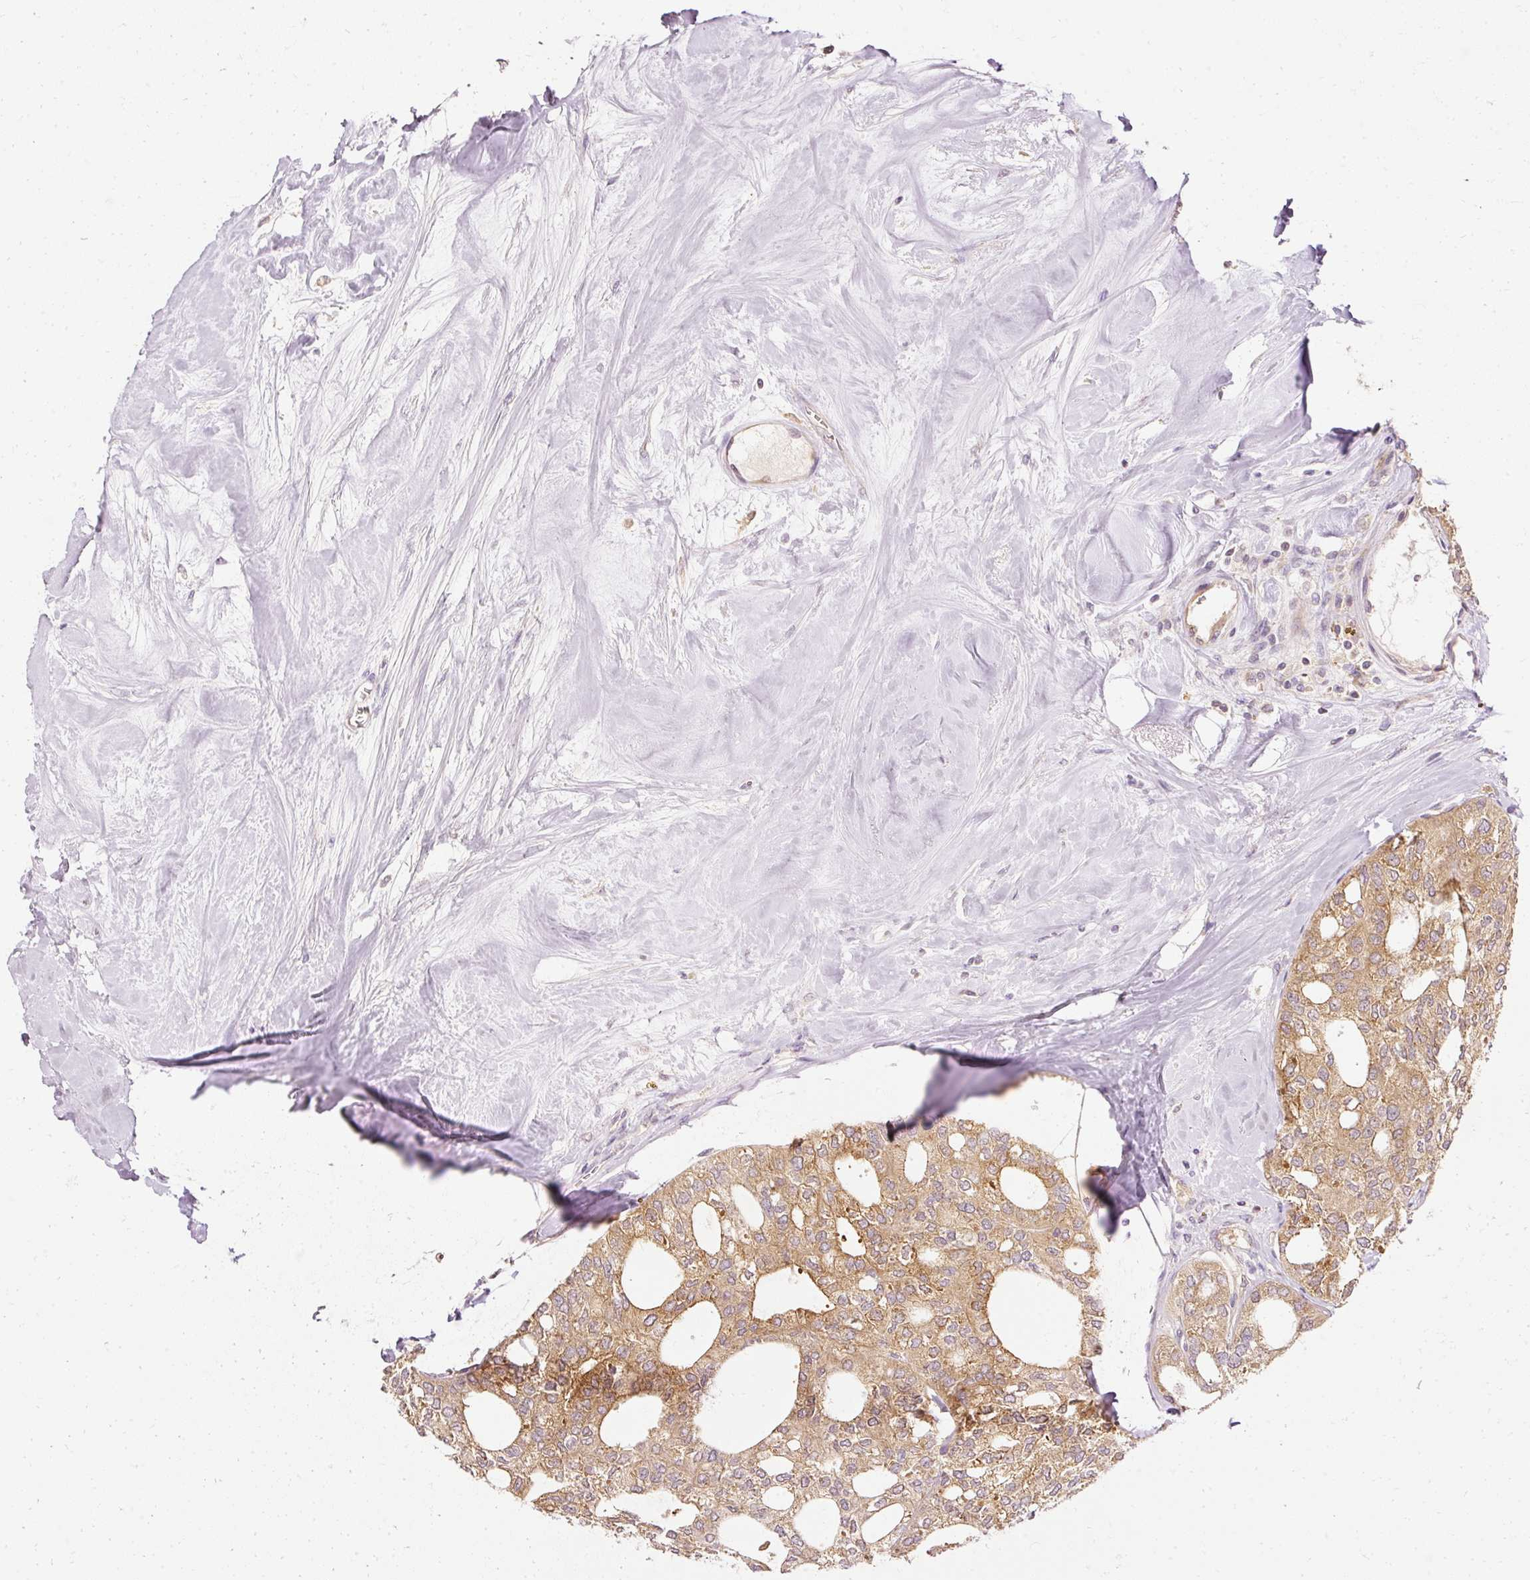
{"staining": {"intensity": "moderate", "quantity": ">75%", "location": "cytoplasmic/membranous"}, "tissue": "thyroid cancer", "cell_type": "Tumor cells", "image_type": "cancer", "snomed": [{"axis": "morphology", "description": "Follicular adenoma carcinoma, NOS"}, {"axis": "topography", "description": "Thyroid gland"}], "caption": "An image of thyroid follicular adenoma carcinoma stained for a protein shows moderate cytoplasmic/membranous brown staining in tumor cells. The staining was performed using DAB (3,3'-diaminobenzidine) to visualize the protein expression in brown, while the nuclei were stained in blue with hematoxylin (Magnification: 20x).", "gene": "ARMH3", "patient": {"sex": "male", "age": 75}}